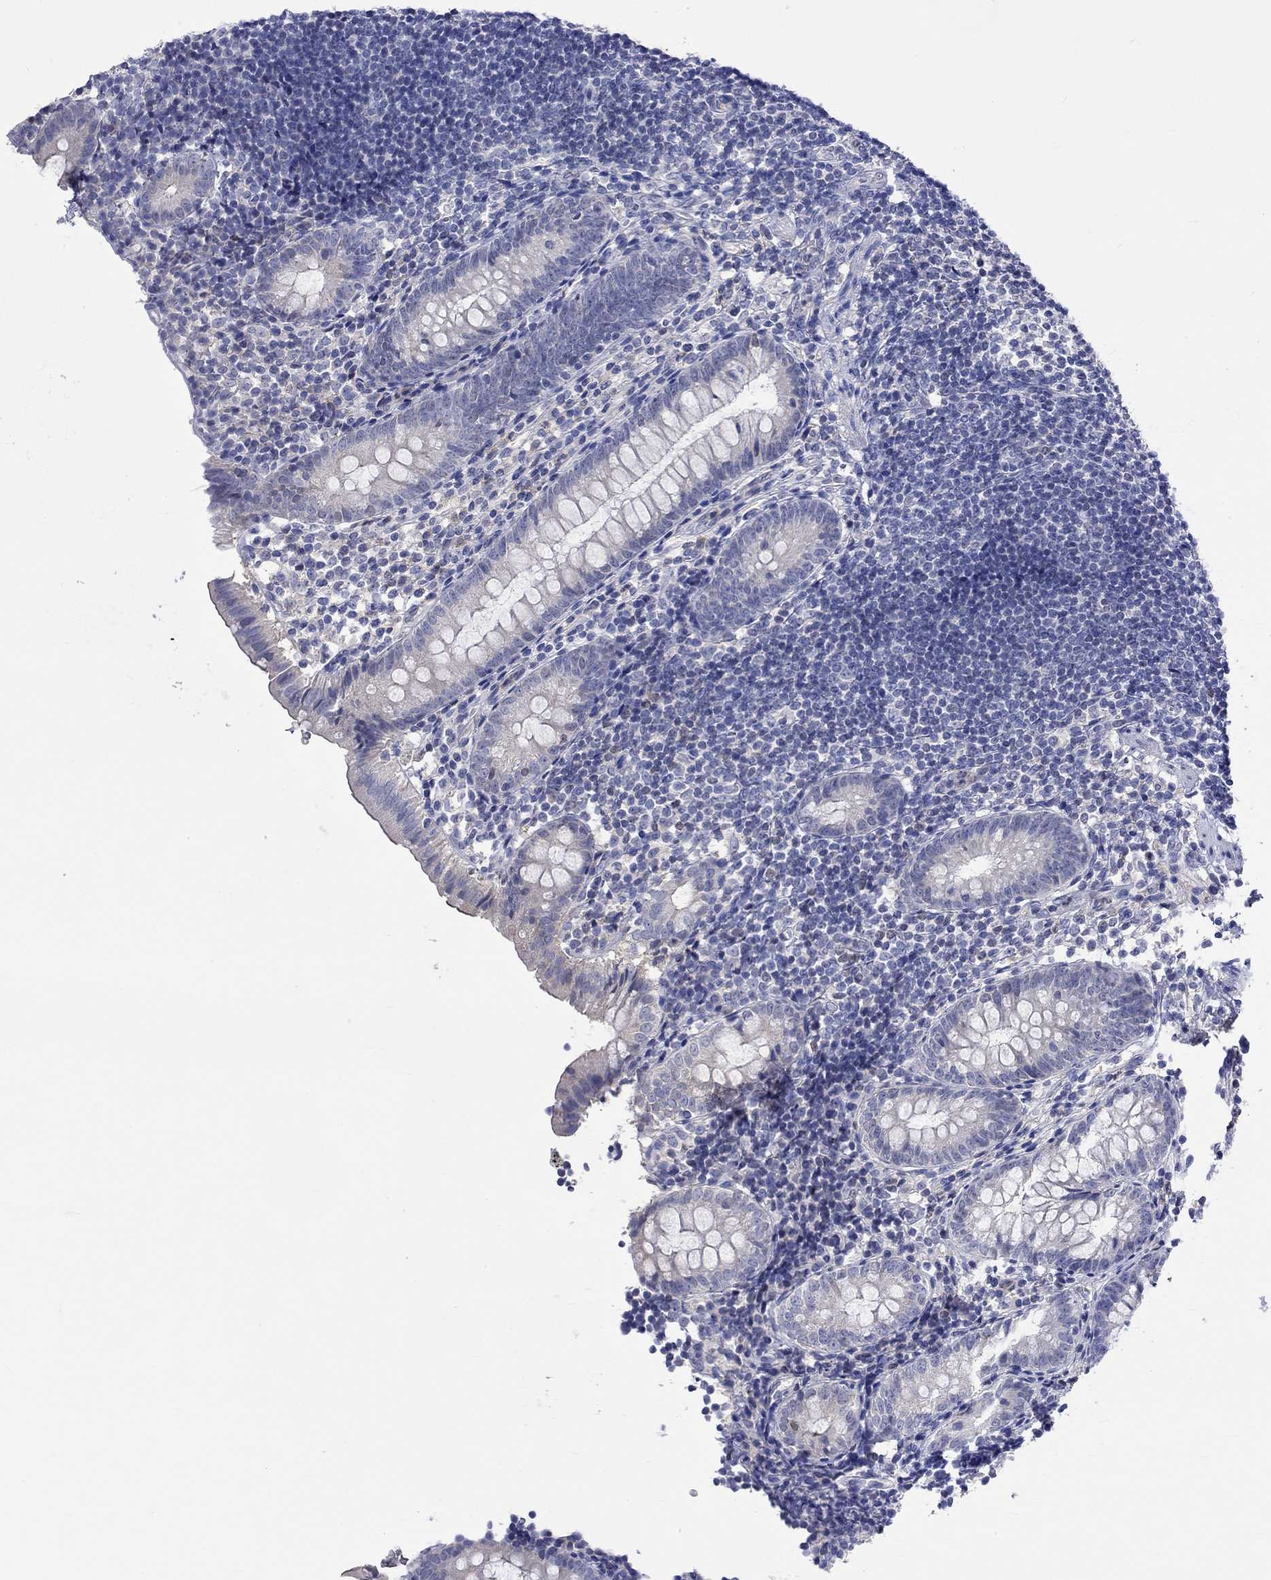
{"staining": {"intensity": "negative", "quantity": "none", "location": "none"}, "tissue": "appendix", "cell_type": "Glandular cells", "image_type": "normal", "snomed": [{"axis": "morphology", "description": "Normal tissue, NOS"}, {"axis": "topography", "description": "Appendix"}], "caption": "This is an IHC image of benign human appendix. There is no staining in glandular cells.", "gene": "LRFN4", "patient": {"sex": "female", "age": 40}}